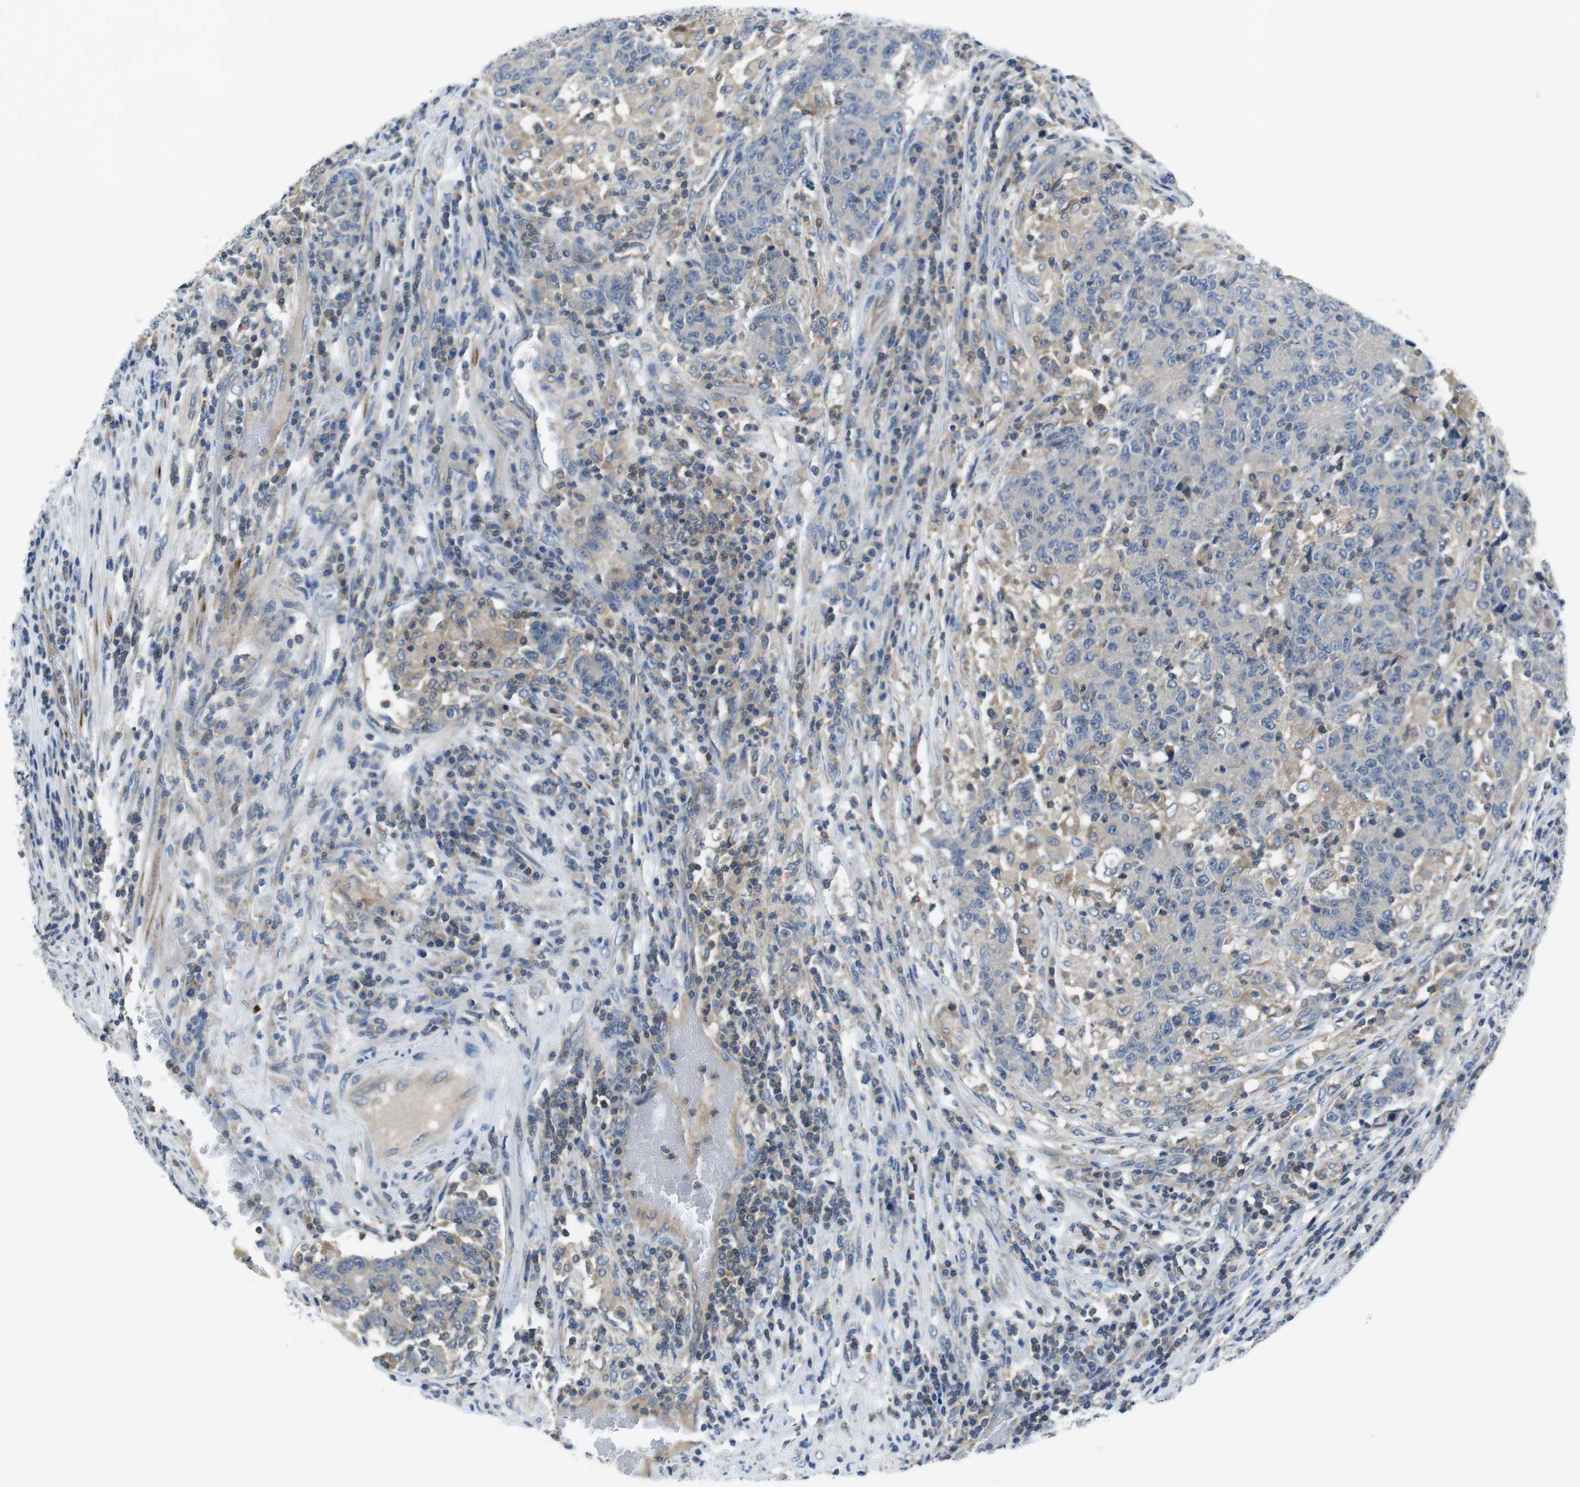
{"staining": {"intensity": "negative", "quantity": "none", "location": "none"}, "tissue": "colorectal cancer", "cell_type": "Tumor cells", "image_type": "cancer", "snomed": [{"axis": "morphology", "description": "Normal tissue, NOS"}, {"axis": "morphology", "description": "Adenocarcinoma, NOS"}, {"axis": "topography", "description": "Colon"}], "caption": "IHC of colorectal adenocarcinoma displays no positivity in tumor cells. (IHC, brightfield microscopy, high magnification).", "gene": "PIK3CD", "patient": {"sex": "female", "age": 75}}